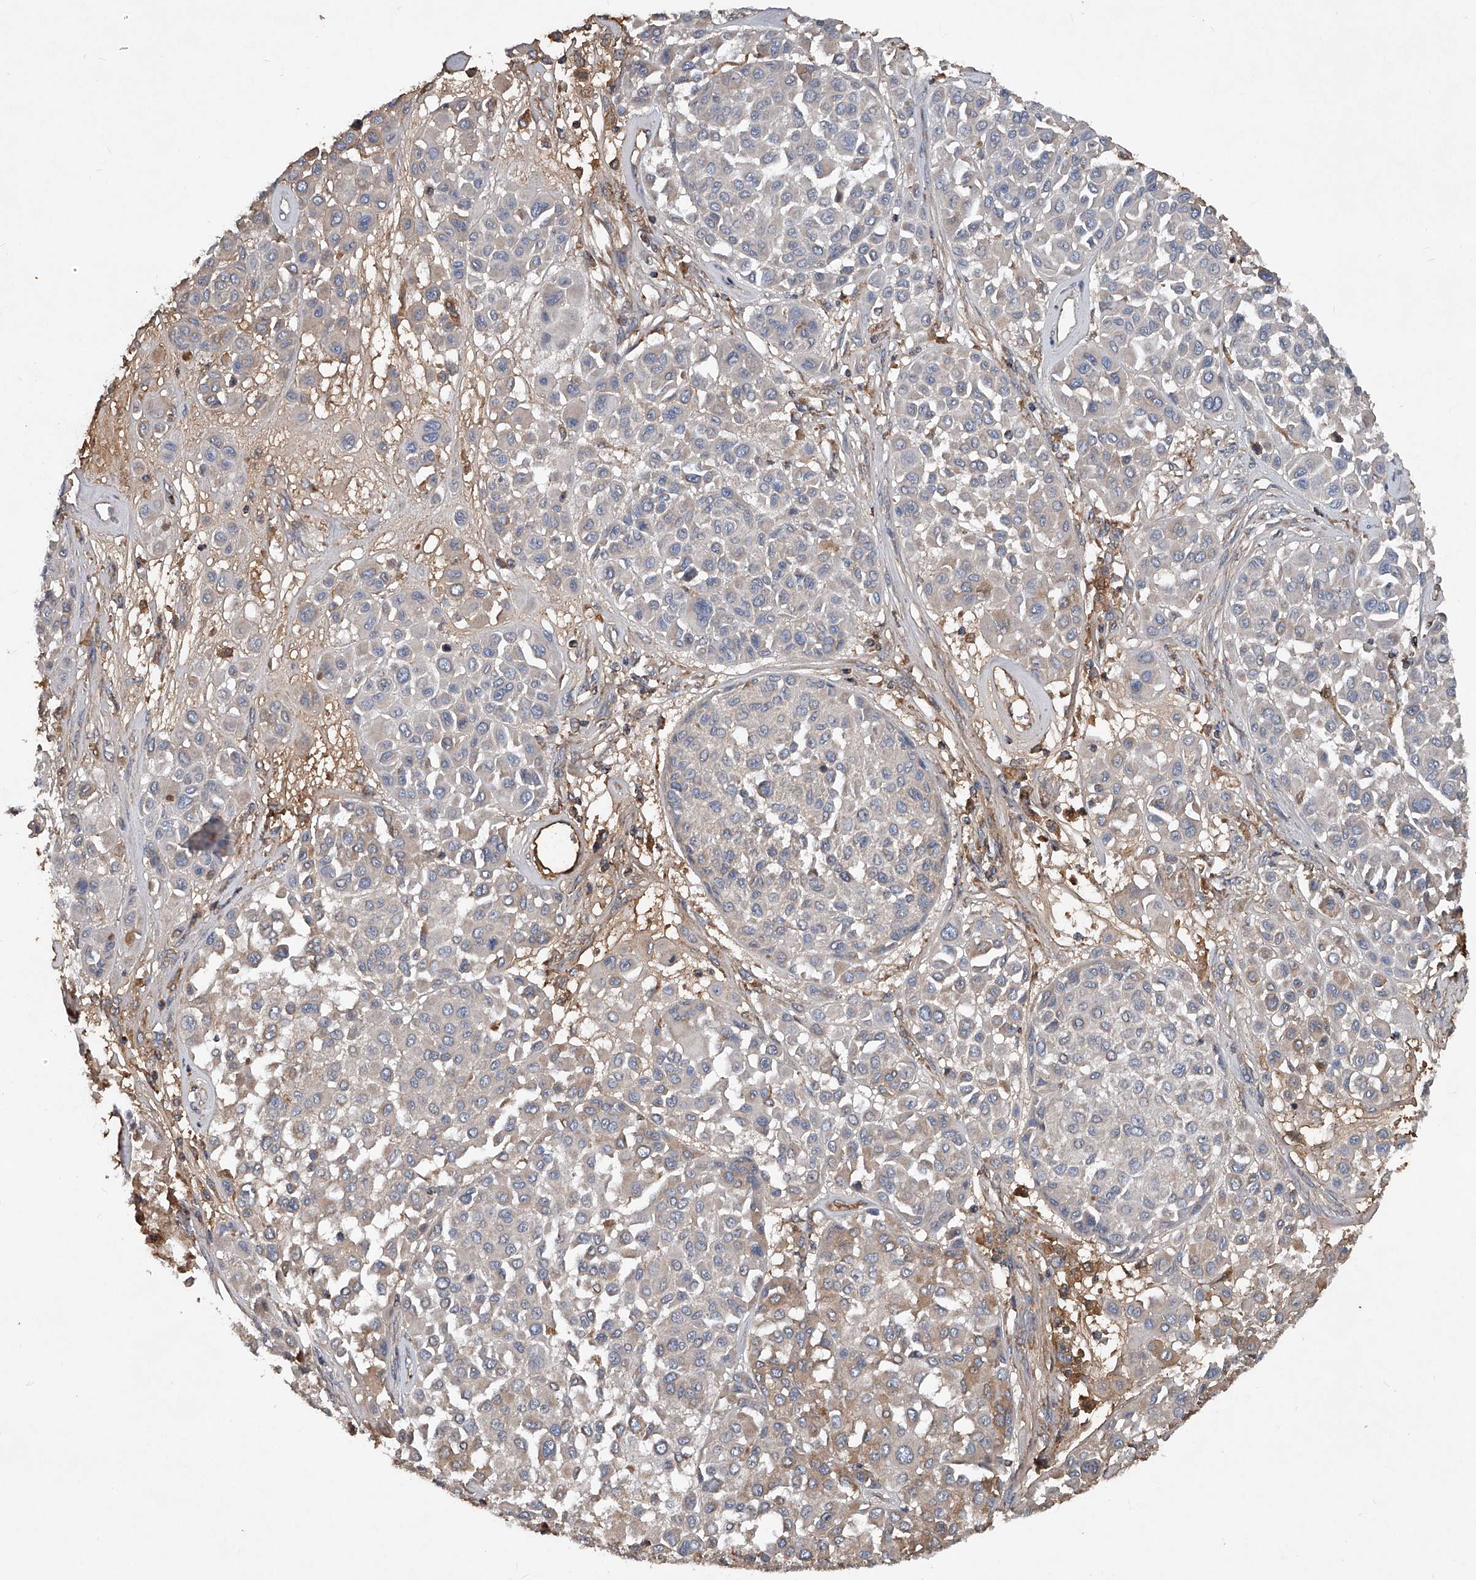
{"staining": {"intensity": "negative", "quantity": "none", "location": "none"}, "tissue": "melanoma", "cell_type": "Tumor cells", "image_type": "cancer", "snomed": [{"axis": "morphology", "description": "Malignant melanoma, Metastatic site"}, {"axis": "topography", "description": "Soft tissue"}], "caption": "This photomicrograph is of malignant melanoma (metastatic site) stained with IHC to label a protein in brown with the nuclei are counter-stained blue. There is no expression in tumor cells. (Brightfield microscopy of DAB (3,3'-diaminobenzidine) immunohistochemistry (IHC) at high magnification).", "gene": "SDHA", "patient": {"sex": "male", "age": 41}}